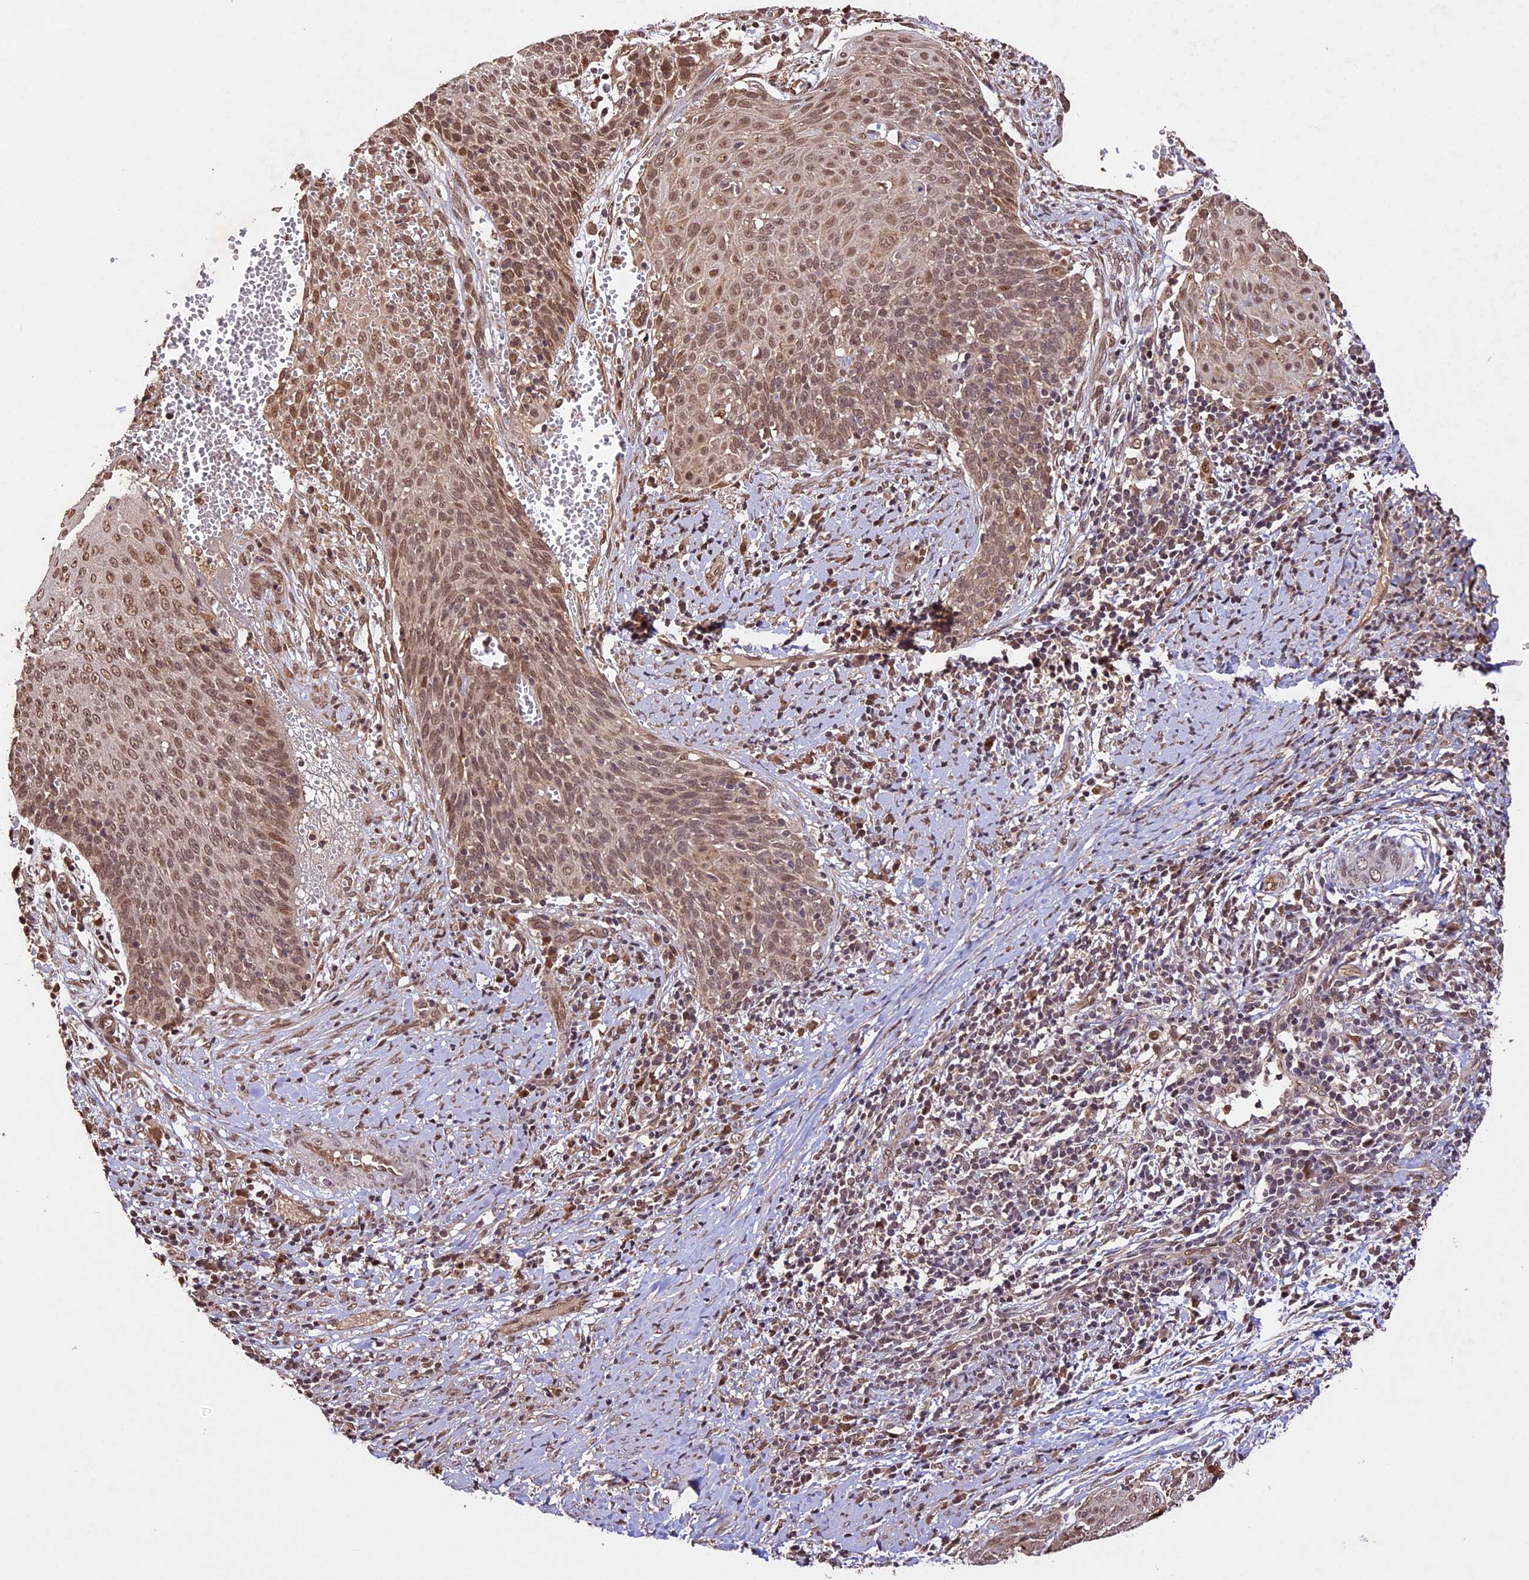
{"staining": {"intensity": "moderate", "quantity": ">75%", "location": "nuclear"}, "tissue": "cervical cancer", "cell_type": "Tumor cells", "image_type": "cancer", "snomed": [{"axis": "morphology", "description": "Squamous cell carcinoma, NOS"}, {"axis": "topography", "description": "Cervix"}], "caption": "Immunohistochemistry (IHC) histopathology image of neoplastic tissue: human cervical cancer (squamous cell carcinoma) stained using immunohistochemistry exhibits medium levels of moderate protein expression localized specifically in the nuclear of tumor cells, appearing as a nuclear brown color.", "gene": "CDKN2AIP", "patient": {"sex": "female", "age": 39}}